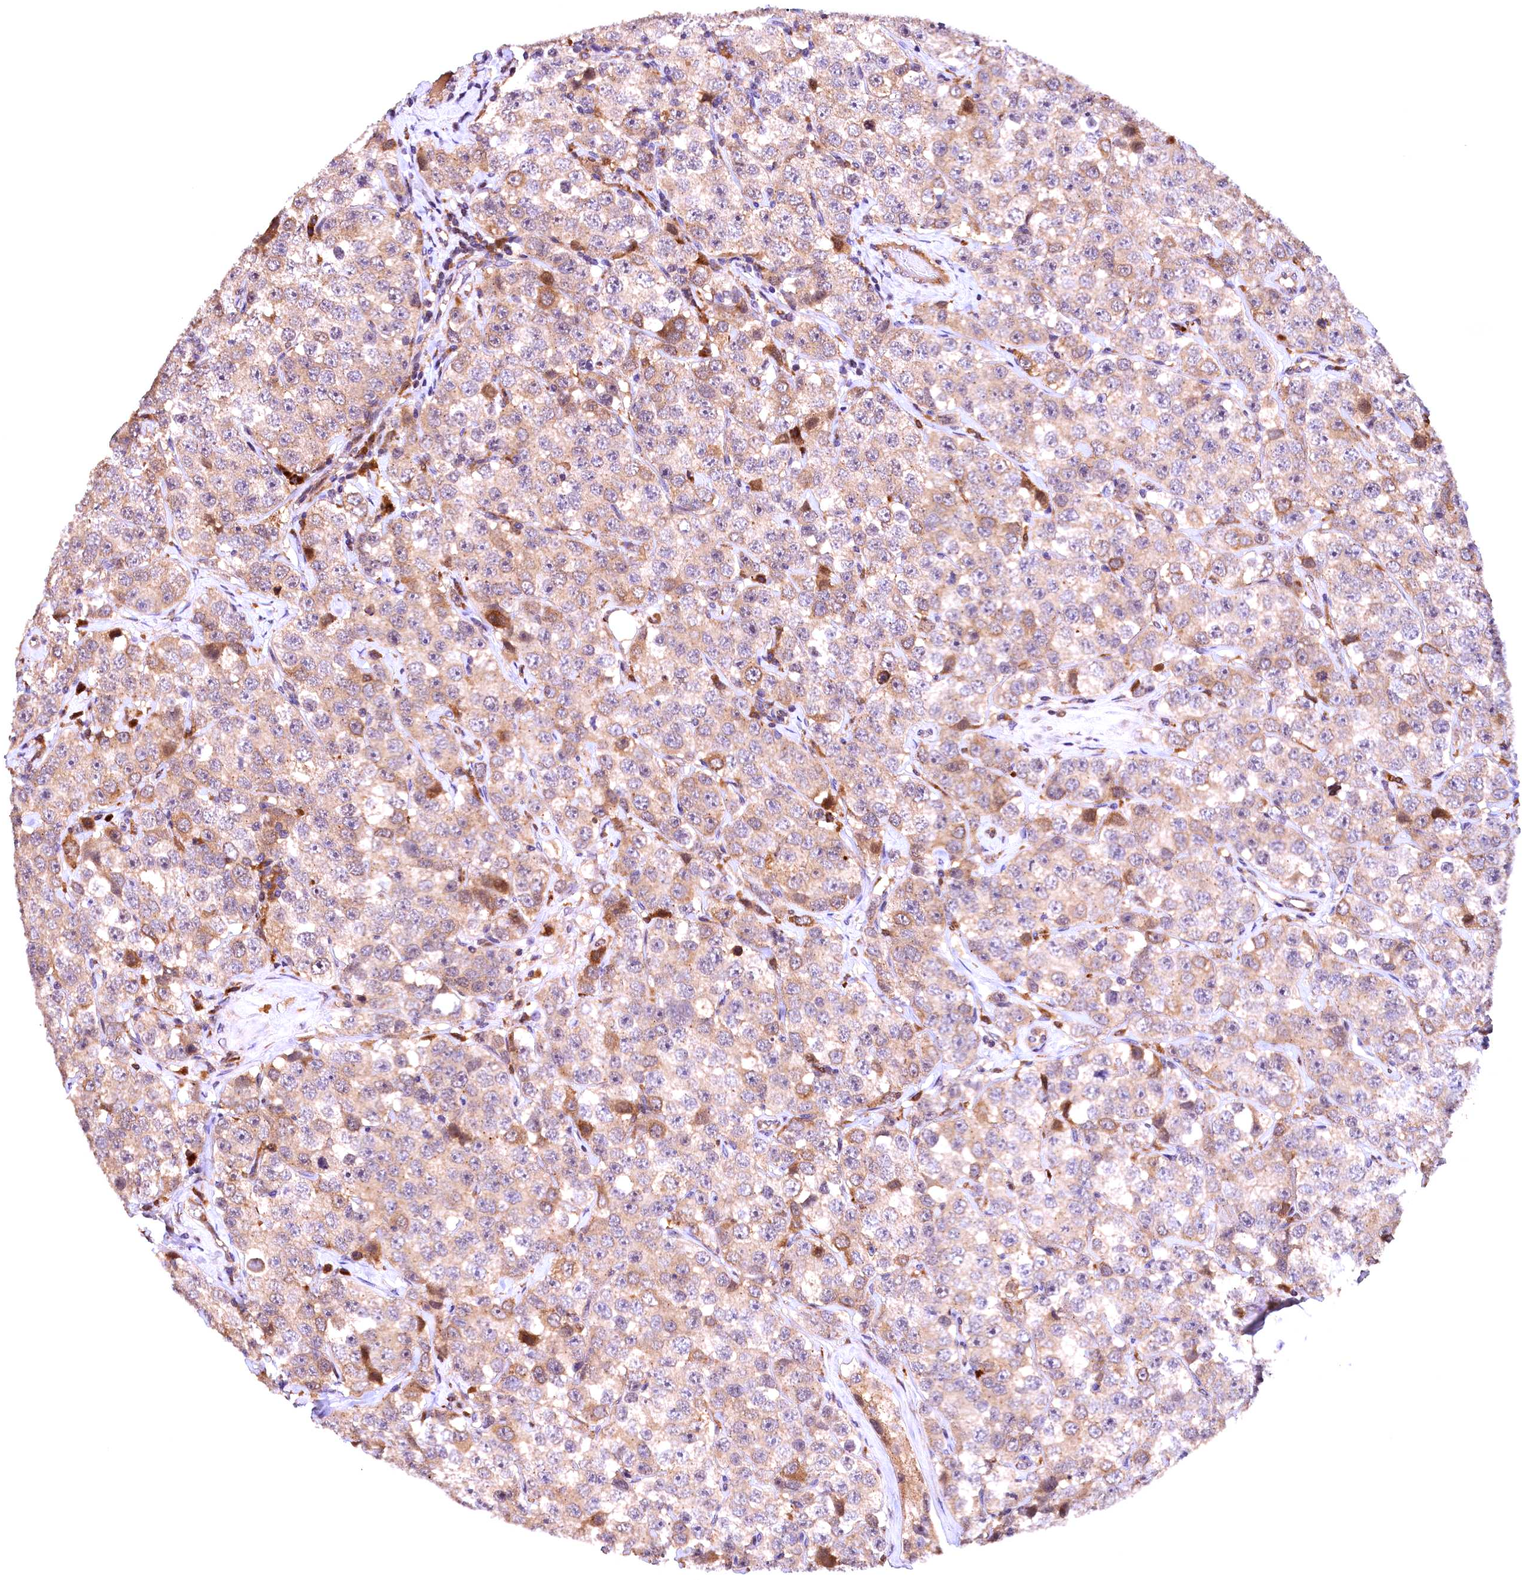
{"staining": {"intensity": "weak", "quantity": "25%-75%", "location": "cytoplasmic/membranous"}, "tissue": "testis cancer", "cell_type": "Tumor cells", "image_type": "cancer", "snomed": [{"axis": "morphology", "description": "Seminoma, NOS"}, {"axis": "topography", "description": "Testis"}], "caption": "DAB (3,3'-diaminobenzidine) immunohistochemical staining of human testis cancer exhibits weak cytoplasmic/membranous protein expression in about 25%-75% of tumor cells.", "gene": "NAIP", "patient": {"sex": "male", "age": 28}}